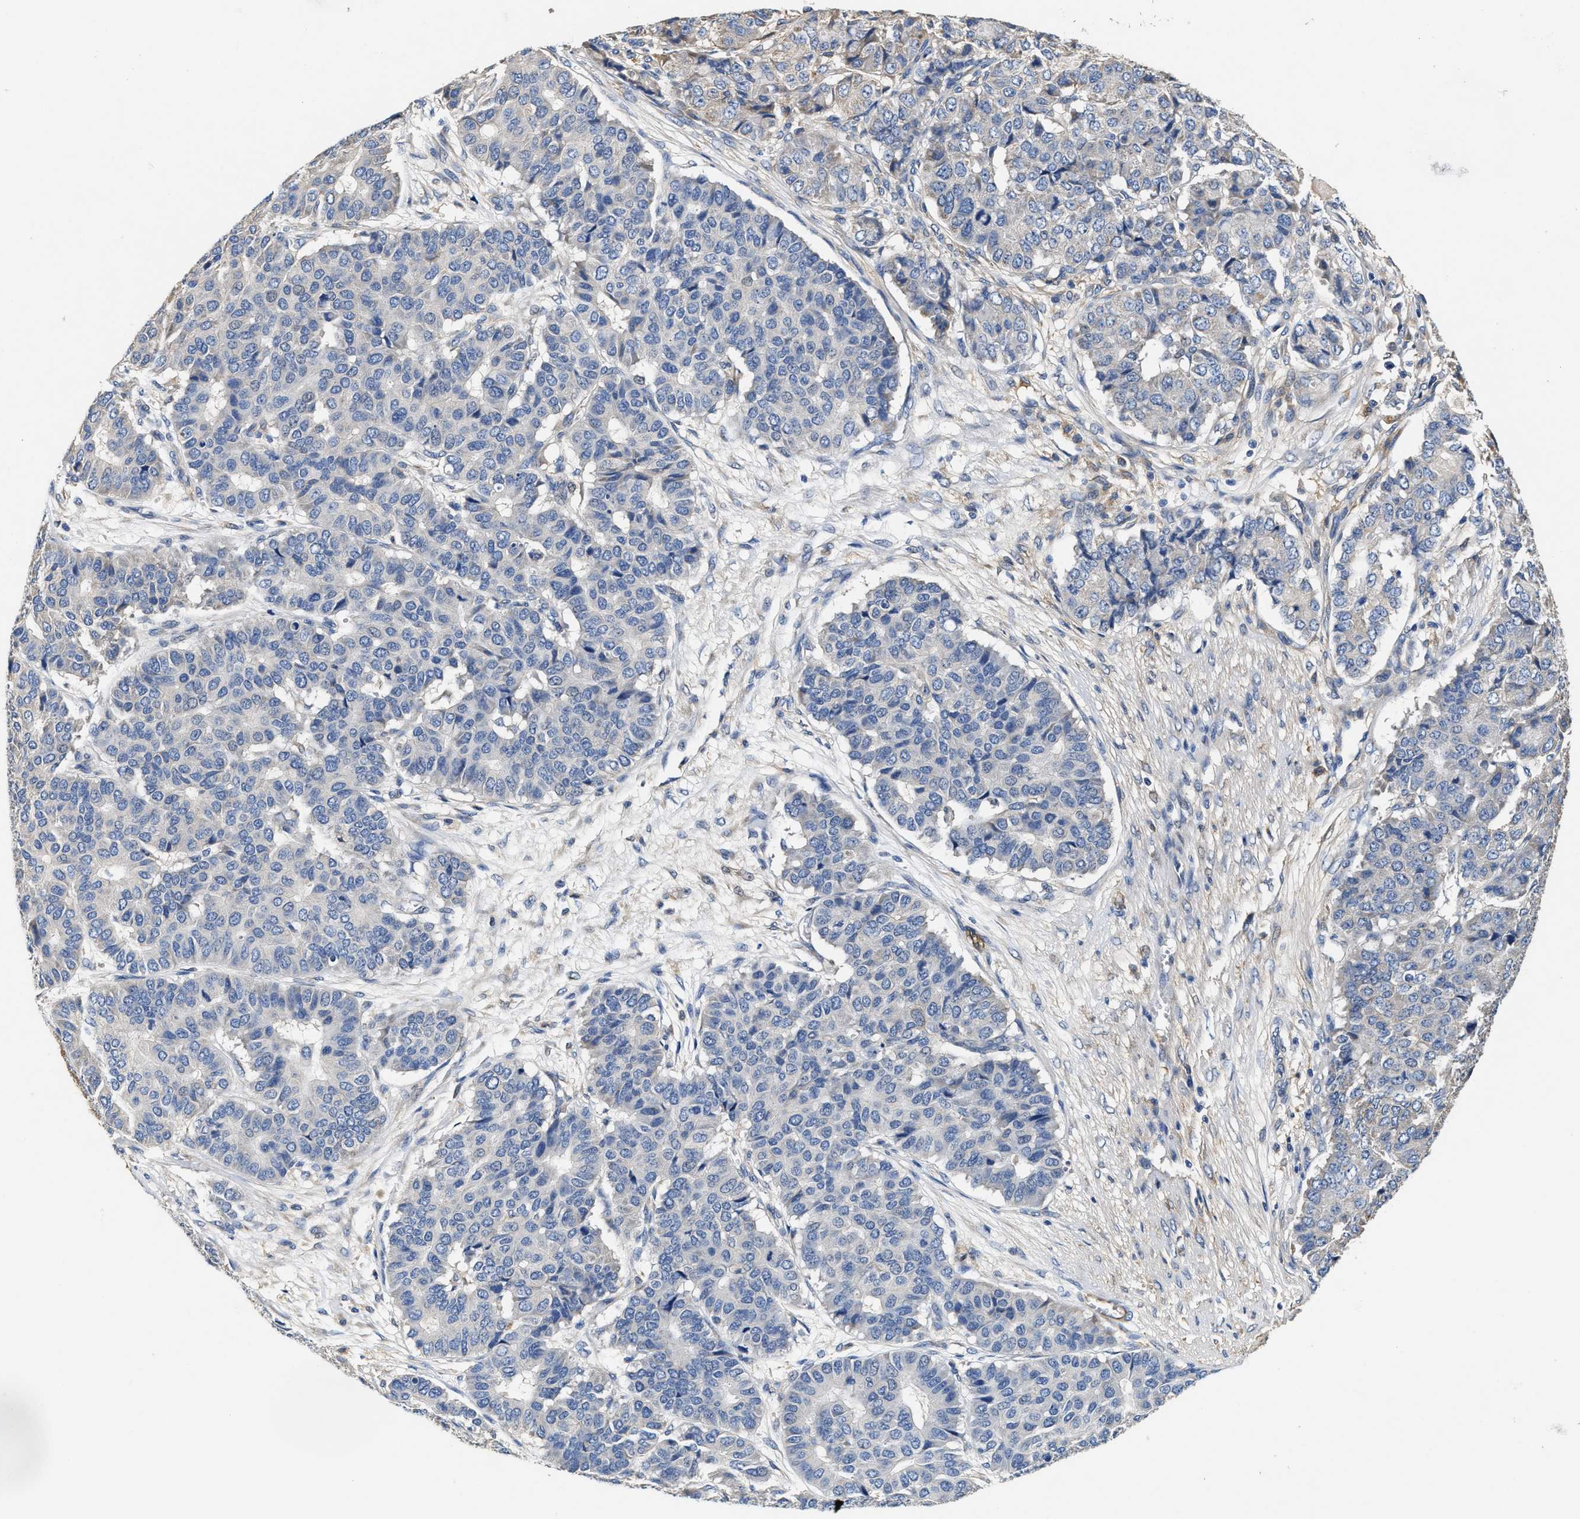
{"staining": {"intensity": "negative", "quantity": "none", "location": "none"}, "tissue": "pancreatic cancer", "cell_type": "Tumor cells", "image_type": "cancer", "snomed": [{"axis": "morphology", "description": "Adenocarcinoma, NOS"}, {"axis": "topography", "description": "Pancreas"}], "caption": "Photomicrograph shows no significant protein expression in tumor cells of pancreatic adenocarcinoma.", "gene": "PEG10", "patient": {"sex": "male", "age": 50}}